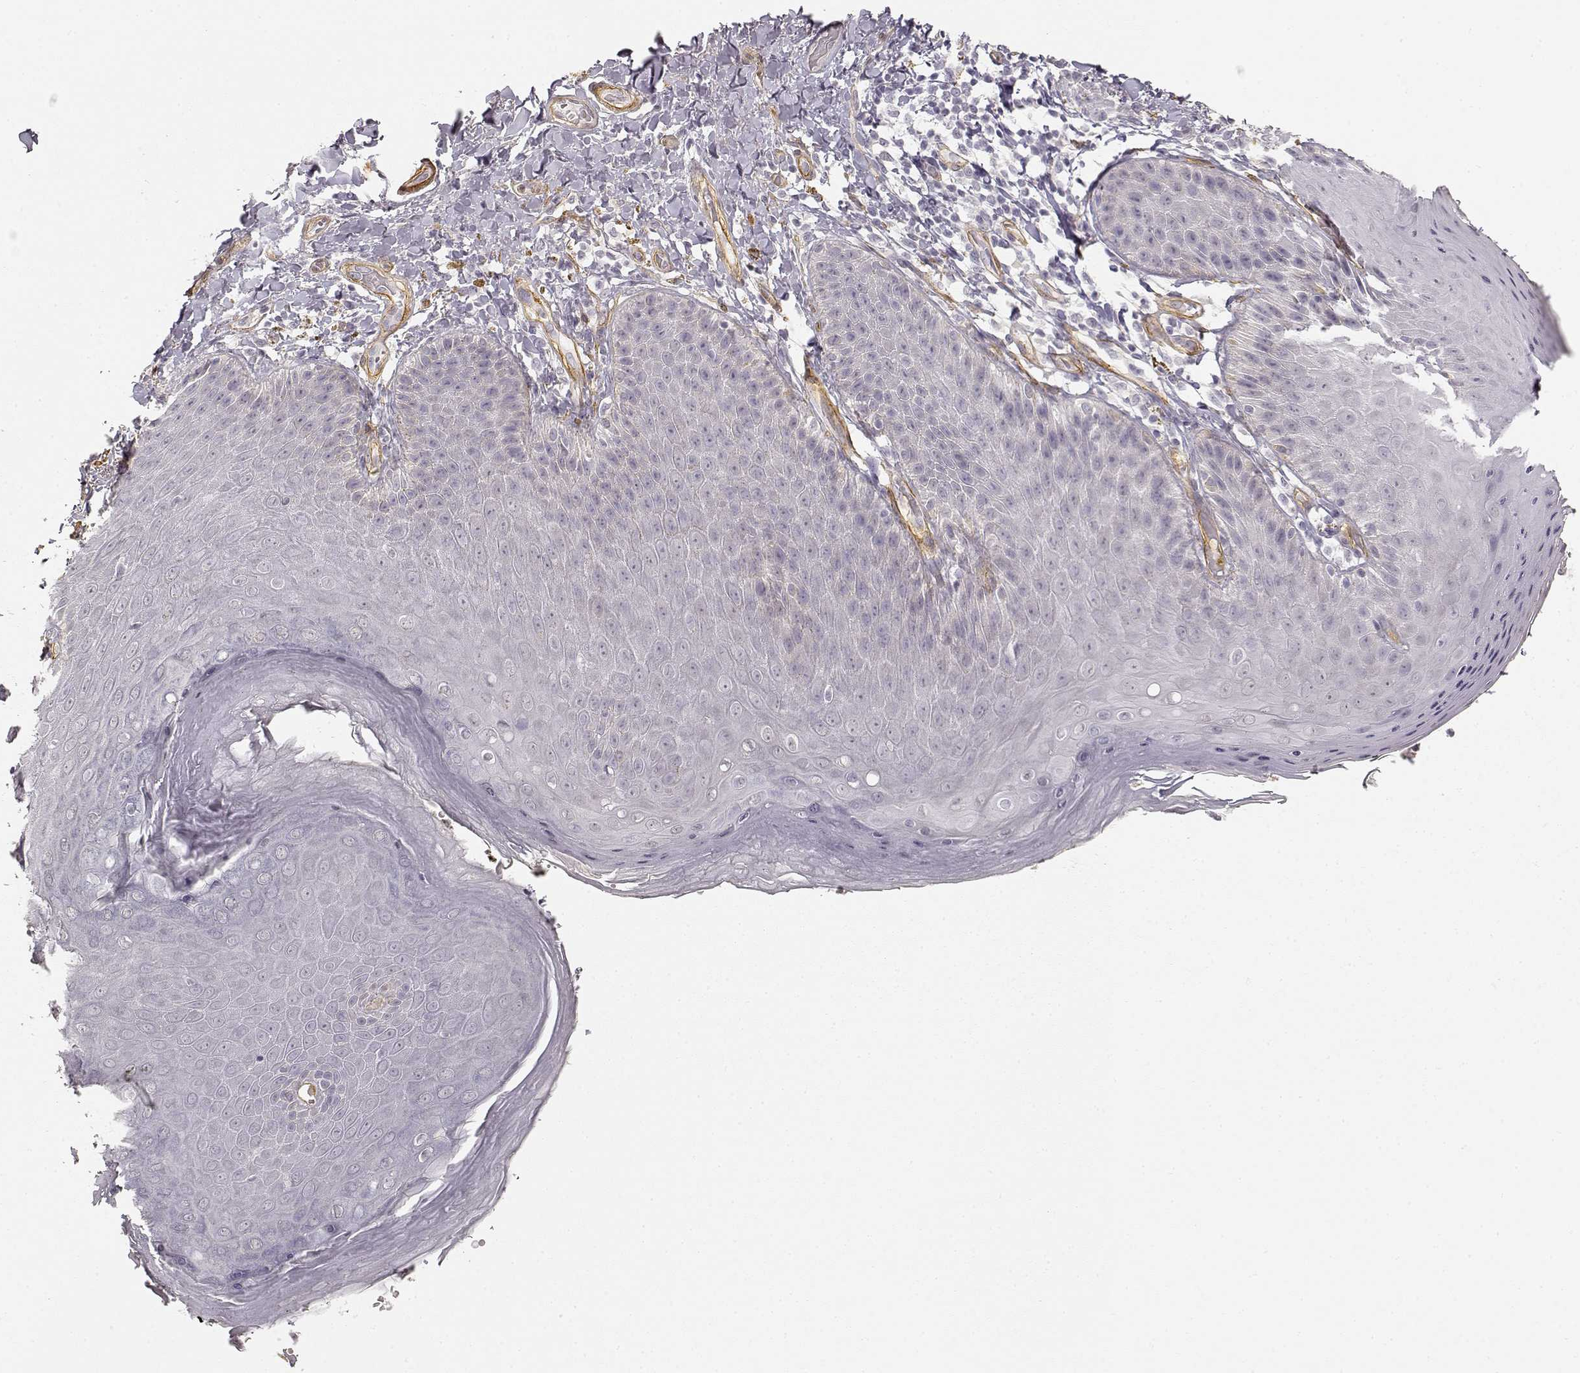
{"staining": {"intensity": "negative", "quantity": "none", "location": "none"}, "tissue": "skin", "cell_type": "Epidermal cells", "image_type": "normal", "snomed": [{"axis": "morphology", "description": "Normal tissue, NOS"}, {"axis": "topography", "description": "Anal"}], "caption": "Immunohistochemistry image of unremarkable skin: skin stained with DAB displays no significant protein staining in epidermal cells.", "gene": "LAMA4", "patient": {"sex": "male", "age": 53}}